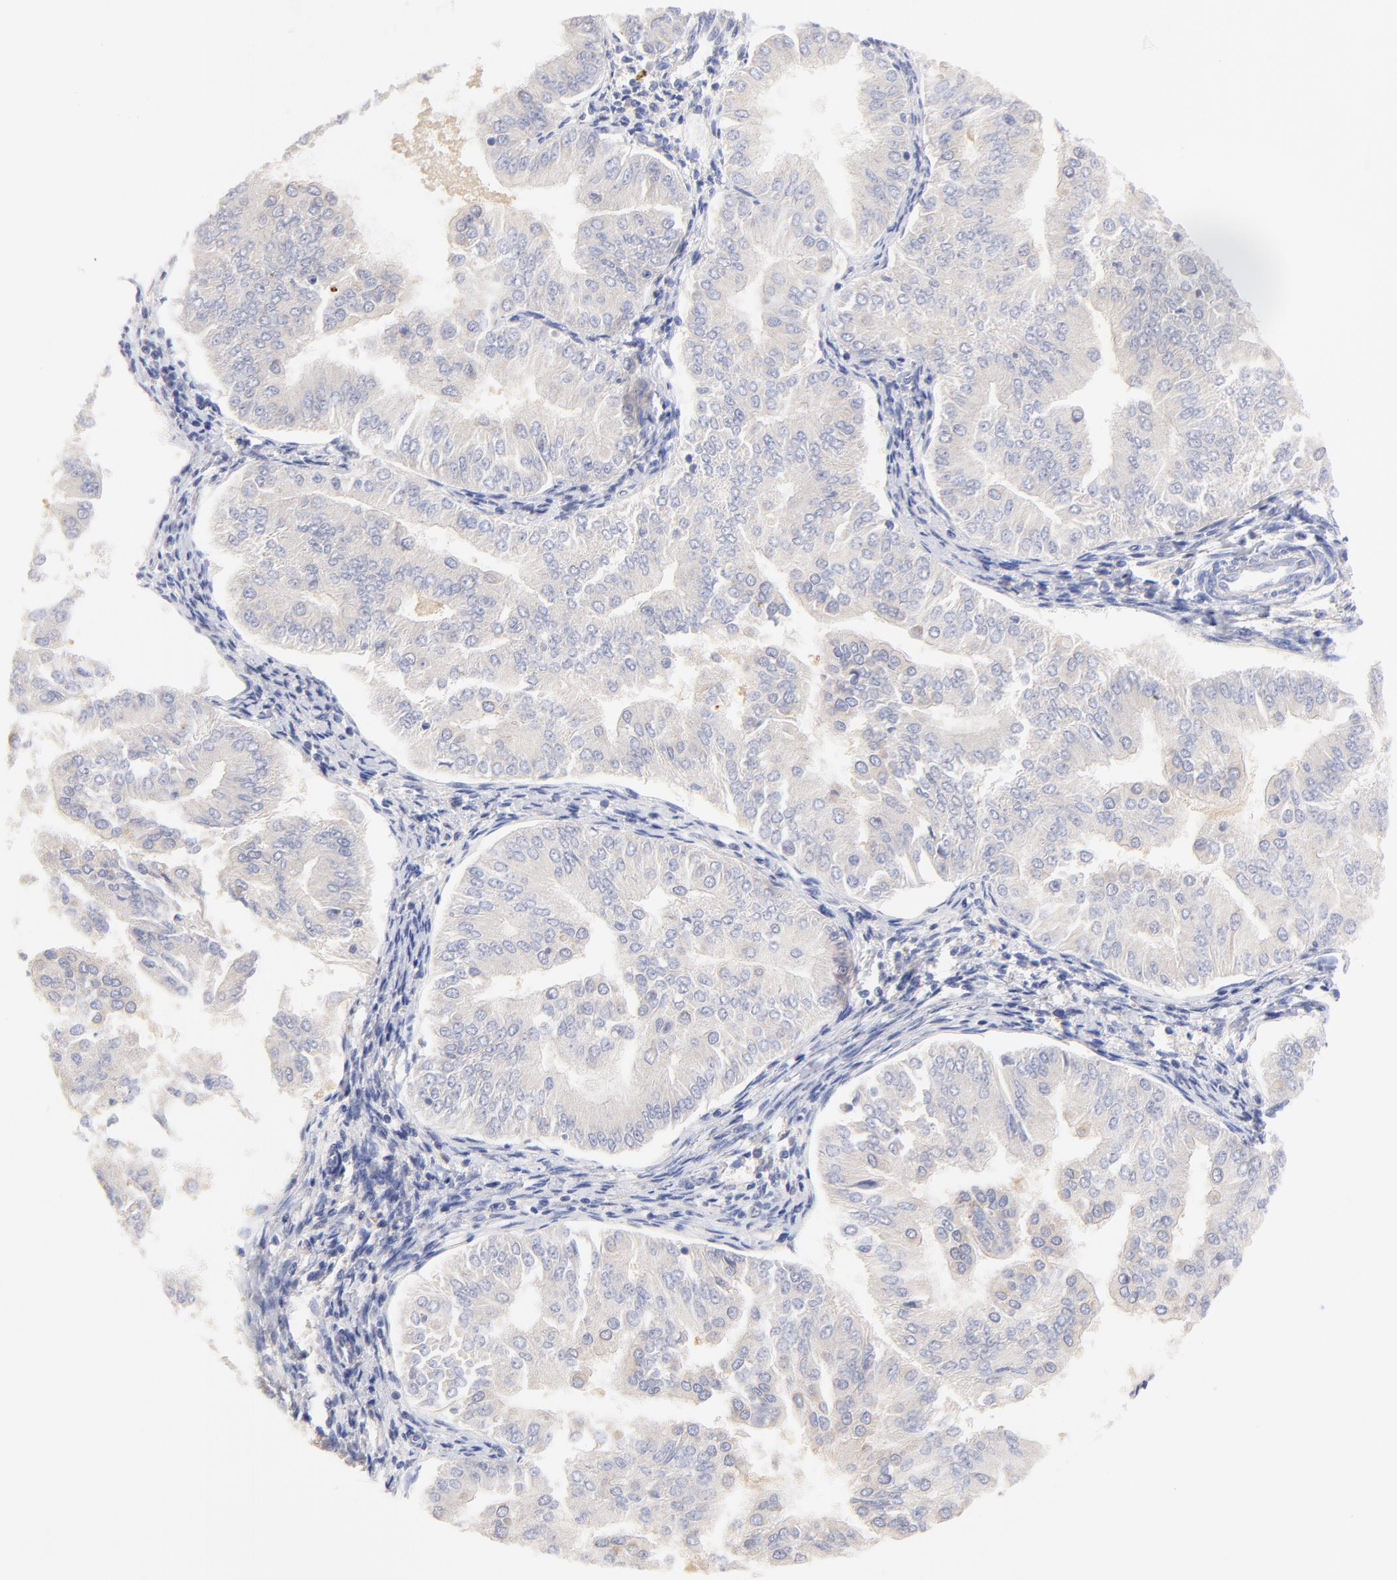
{"staining": {"intensity": "weak", "quantity": "25%-75%", "location": "cytoplasmic/membranous"}, "tissue": "endometrial cancer", "cell_type": "Tumor cells", "image_type": "cancer", "snomed": [{"axis": "morphology", "description": "Adenocarcinoma, NOS"}, {"axis": "topography", "description": "Endometrium"}], "caption": "Endometrial adenocarcinoma stained with DAB (3,3'-diaminobenzidine) IHC shows low levels of weak cytoplasmic/membranous staining in about 25%-75% of tumor cells.", "gene": "HS3ST1", "patient": {"sex": "female", "age": 53}}